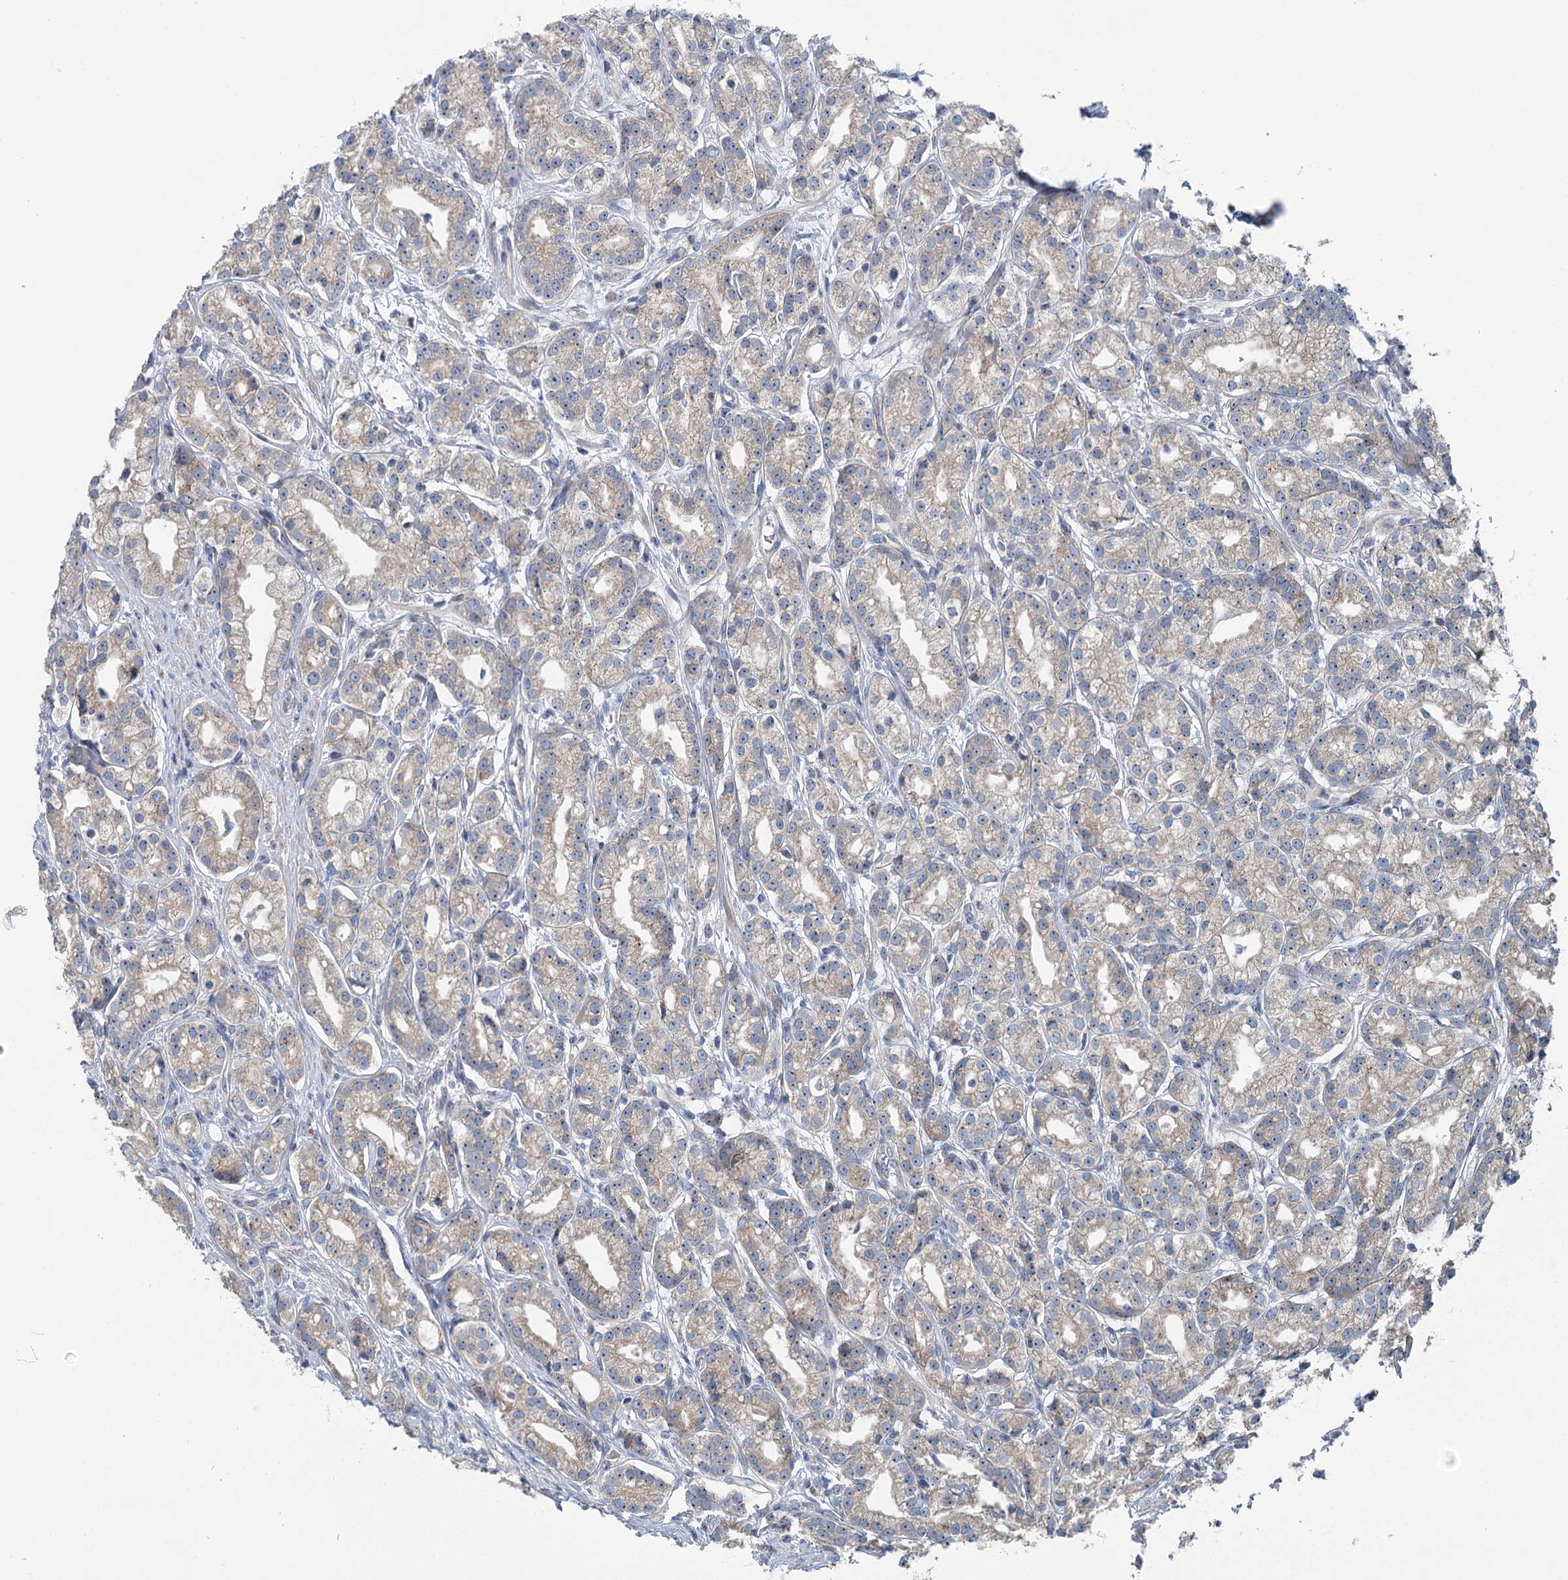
{"staining": {"intensity": "weak", "quantity": ">75%", "location": "cytoplasmic/membranous"}, "tissue": "prostate cancer", "cell_type": "Tumor cells", "image_type": "cancer", "snomed": [{"axis": "morphology", "description": "Adenocarcinoma, High grade"}, {"axis": "topography", "description": "Prostate"}], "caption": "Protein expression analysis of human prostate cancer (high-grade adenocarcinoma) reveals weak cytoplasmic/membranous expression in approximately >75% of tumor cells.", "gene": "MARK2", "patient": {"sex": "male", "age": 69}}